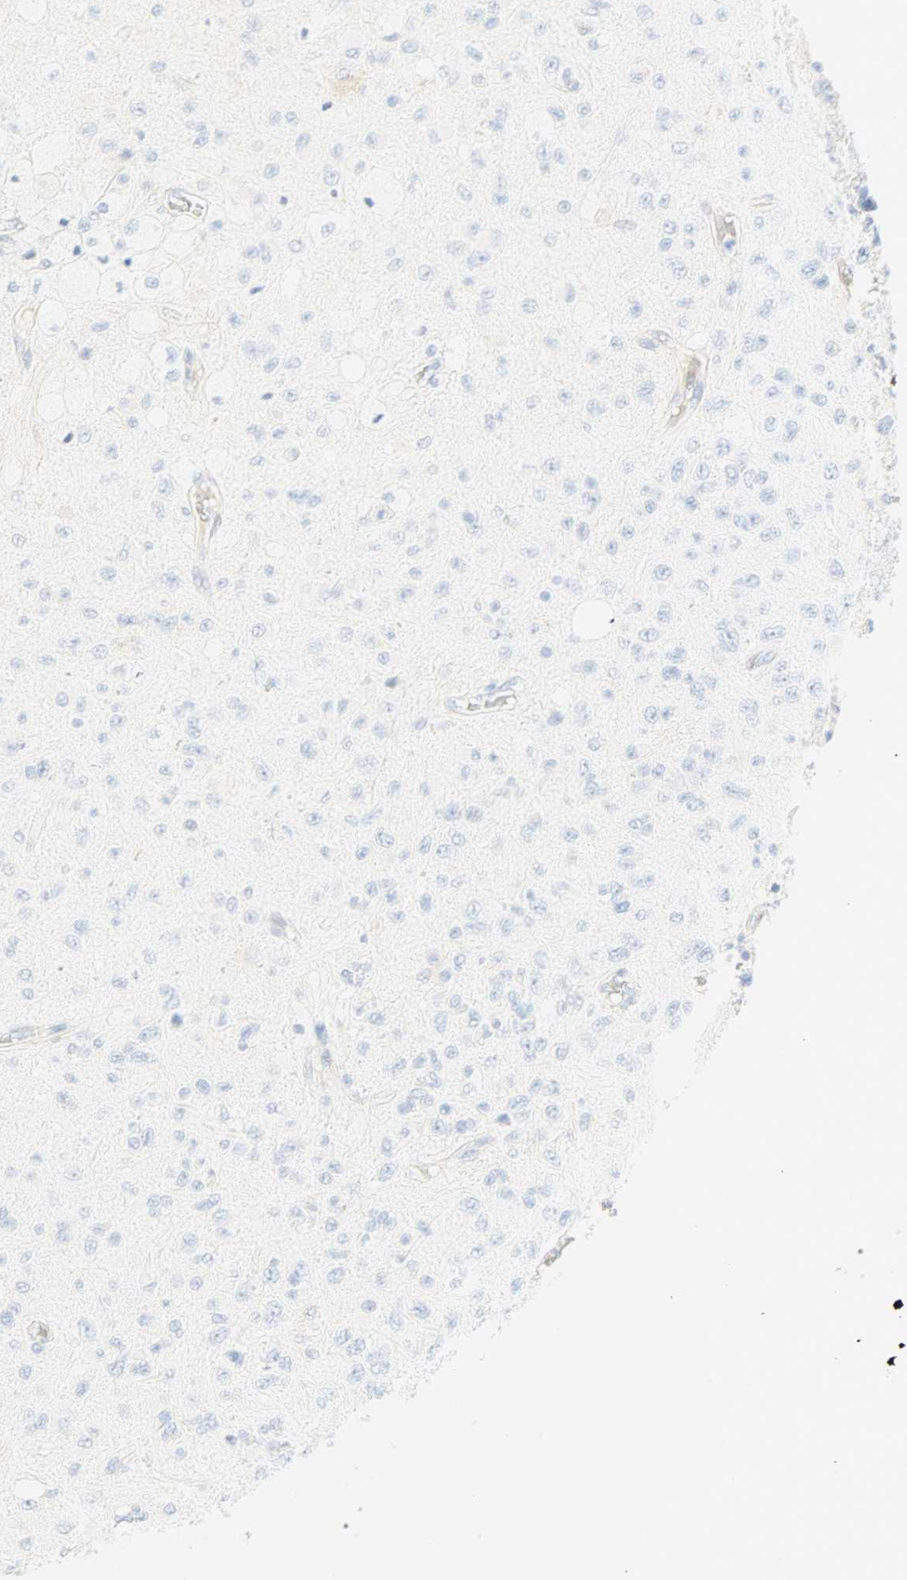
{"staining": {"intensity": "negative", "quantity": "none", "location": "none"}, "tissue": "glioma", "cell_type": "Tumor cells", "image_type": "cancer", "snomed": [{"axis": "morphology", "description": "Glioma, malignant, High grade"}, {"axis": "topography", "description": "pancreas cauda"}], "caption": "Immunohistochemical staining of human glioma shows no significant staining in tumor cells.", "gene": "SELENBP1", "patient": {"sex": "male", "age": 60}}